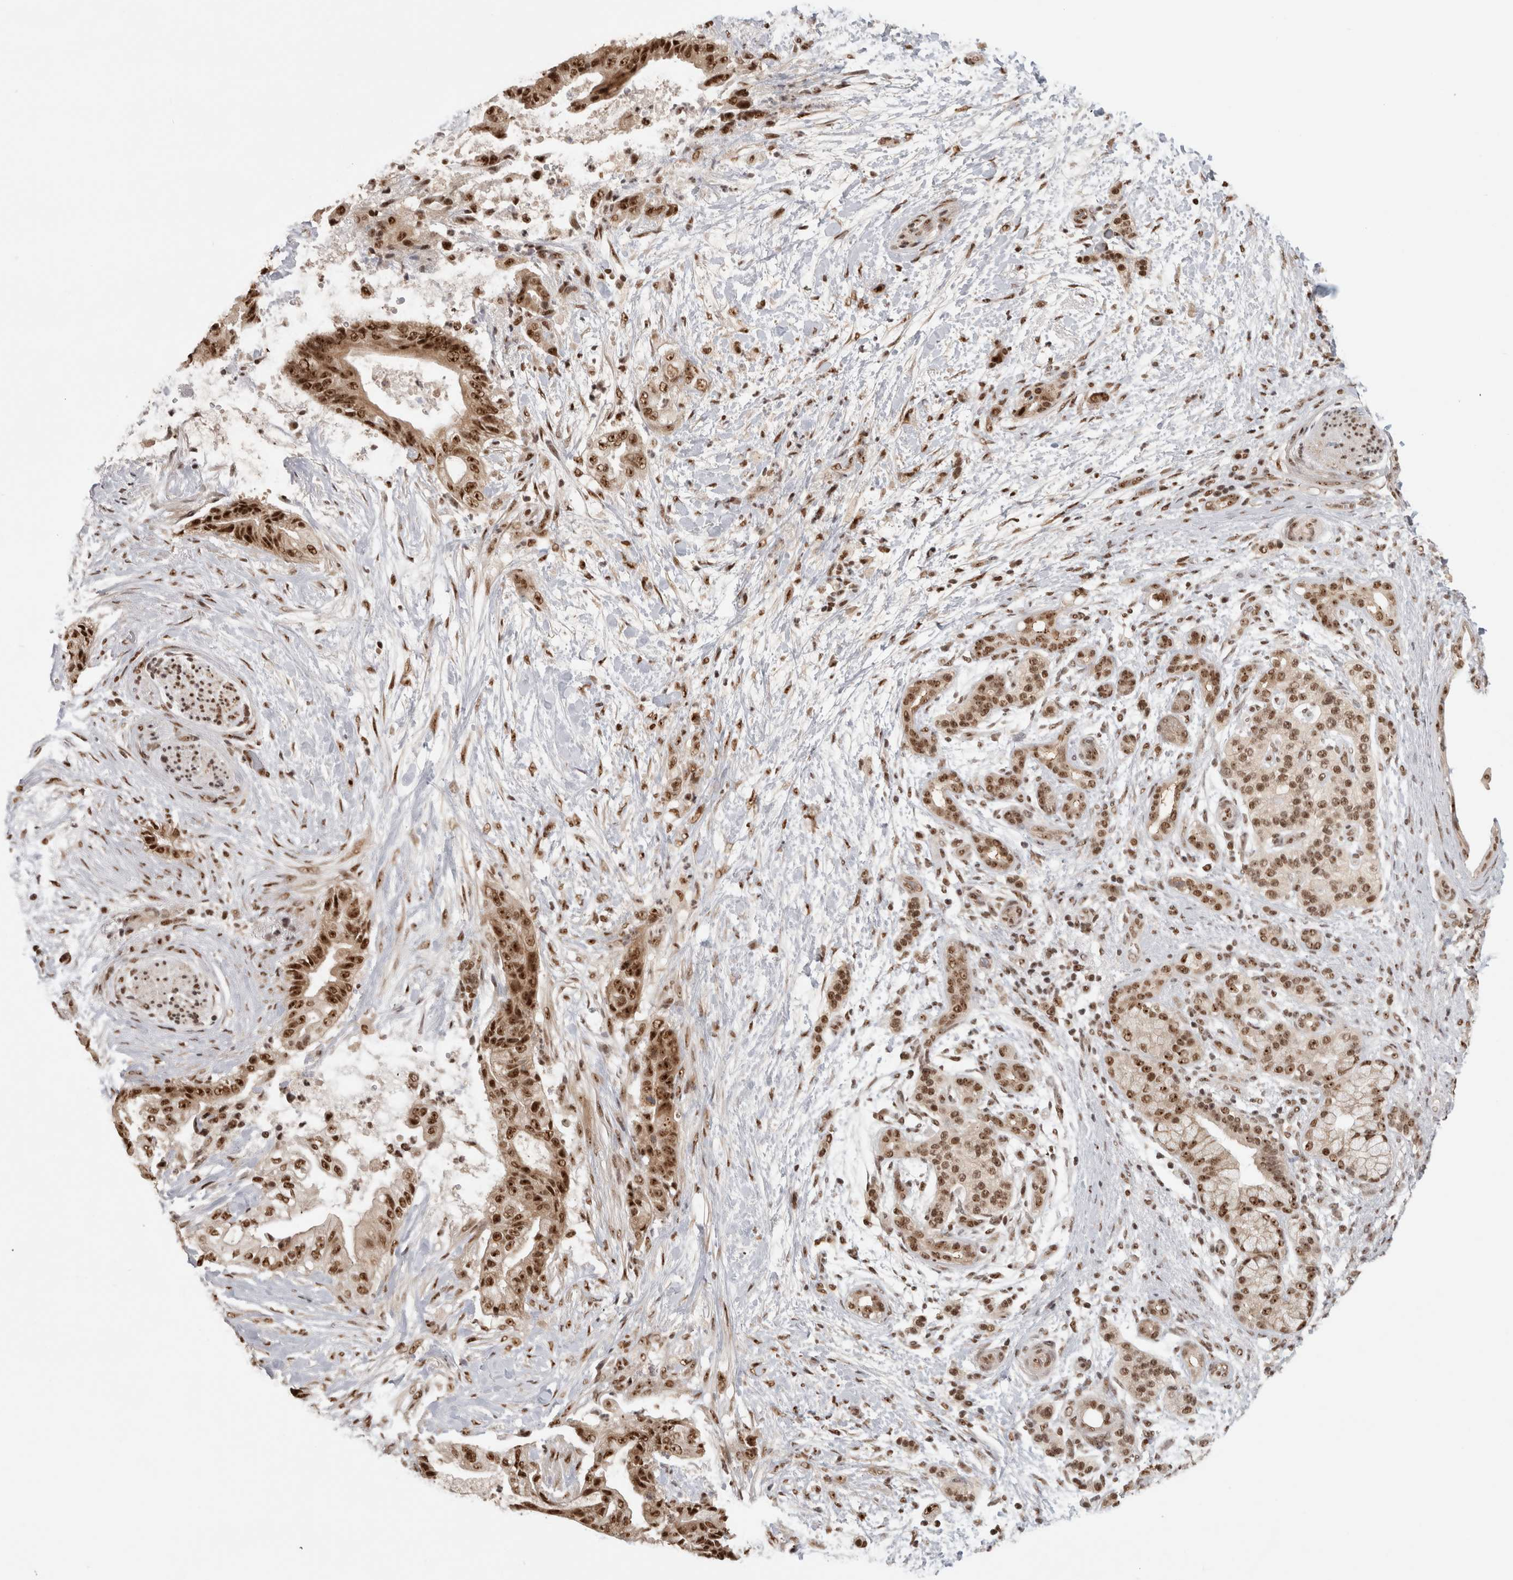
{"staining": {"intensity": "strong", "quantity": ">75%", "location": "nuclear"}, "tissue": "pancreatic cancer", "cell_type": "Tumor cells", "image_type": "cancer", "snomed": [{"axis": "morphology", "description": "Adenocarcinoma, NOS"}, {"axis": "topography", "description": "Pancreas"}], "caption": "Approximately >75% of tumor cells in human pancreatic adenocarcinoma exhibit strong nuclear protein staining as visualized by brown immunohistochemical staining.", "gene": "EBNA1BP2", "patient": {"sex": "male", "age": 59}}